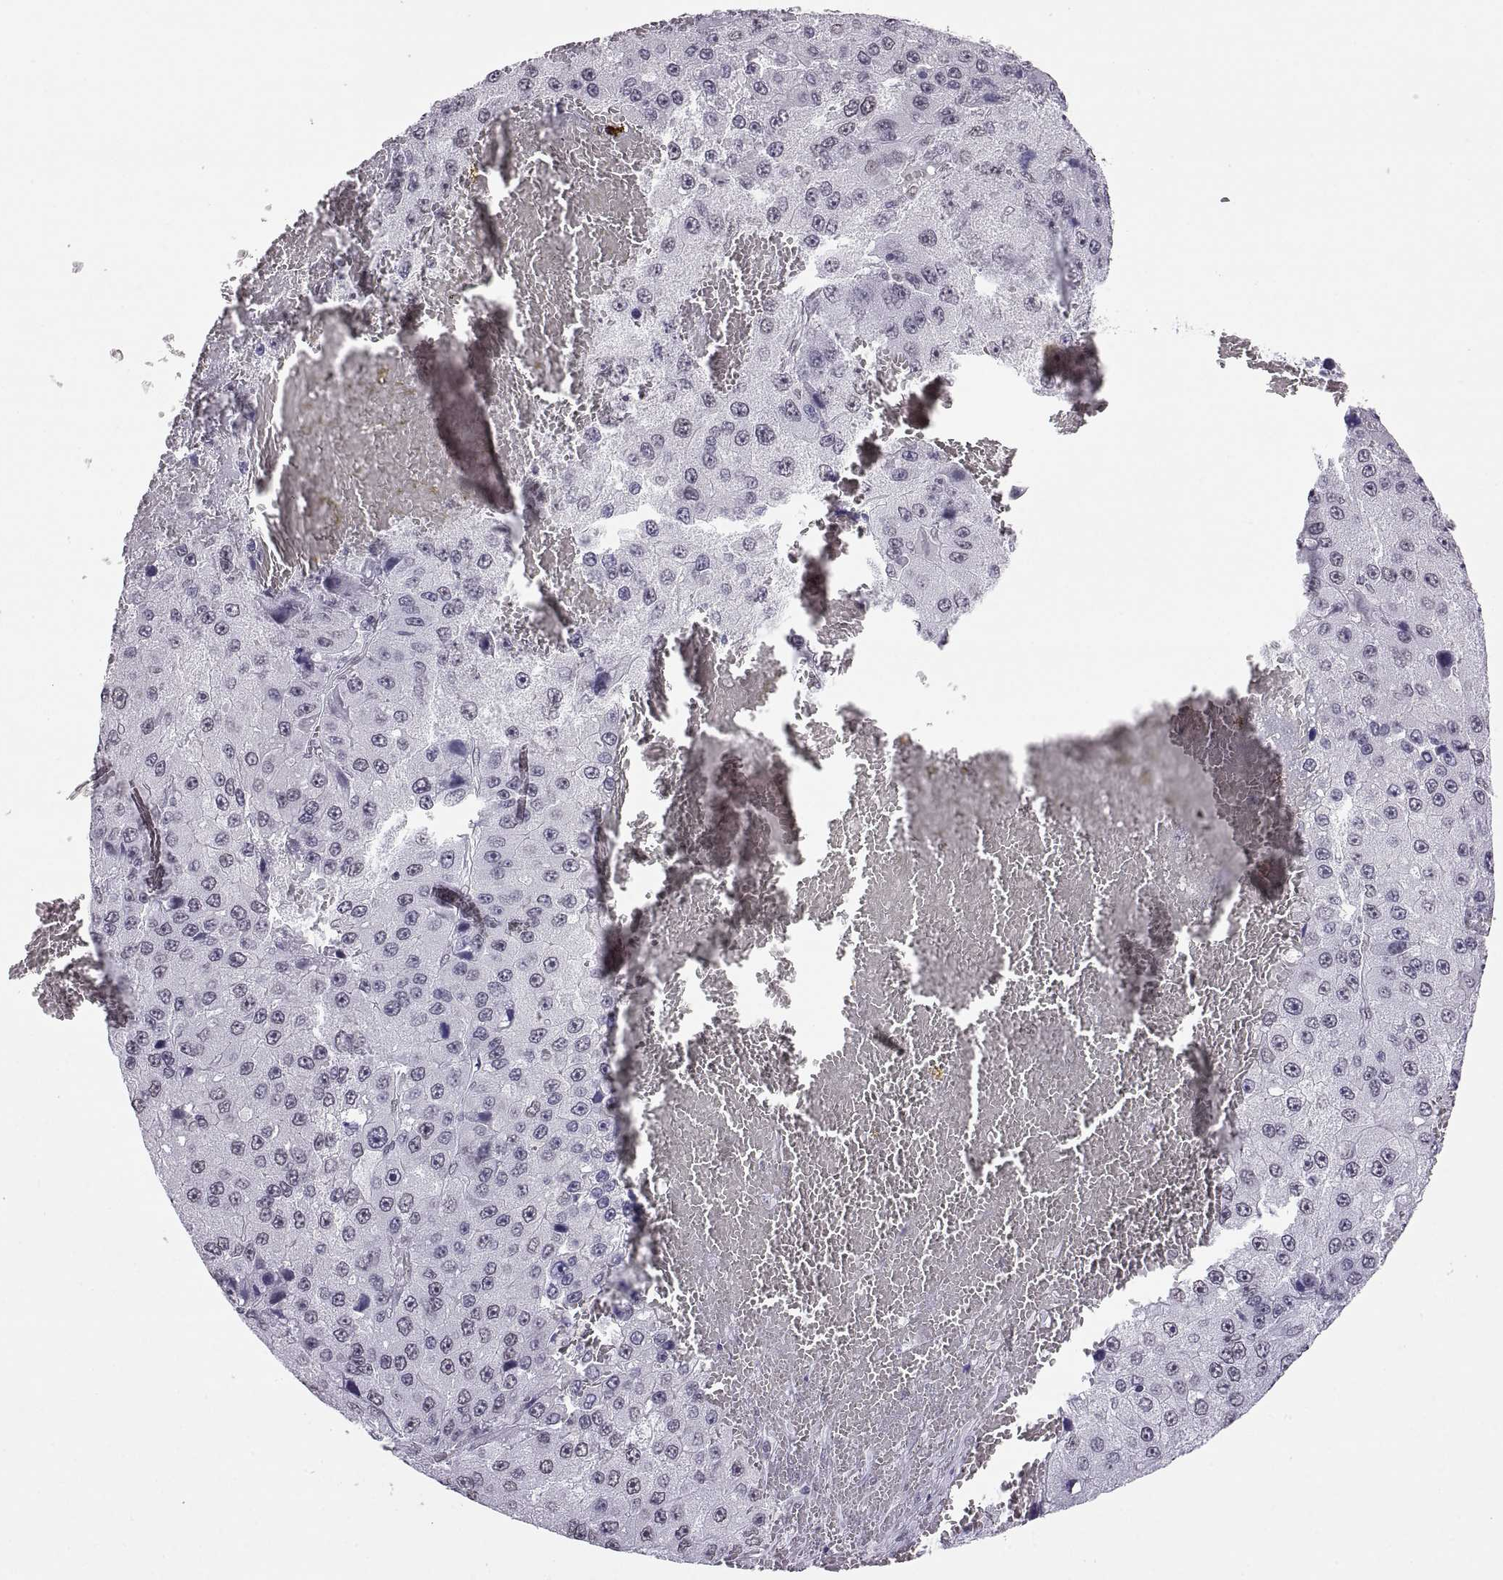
{"staining": {"intensity": "negative", "quantity": "none", "location": "none"}, "tissue": "liver cancer", "cell_type": "Tumor cells", "image_type": "cancer", "snomed": [{"axis": "morphology", "description": "Carcinoma, Hepatocellular, NOS"}, {"axis": "topography", "description": "Liver"}], "caption": "The histopathology image demonstrates no staining of tumor cells in hepatocellular carcinoma (liver). The staining is performed using DAB (3,3'-diaminobenzidine) brown chromogen with nuclei counter-stained in using hematoxylin.", "gene": "CARTPT", "patient": {"sex": "female", "age": 73}}